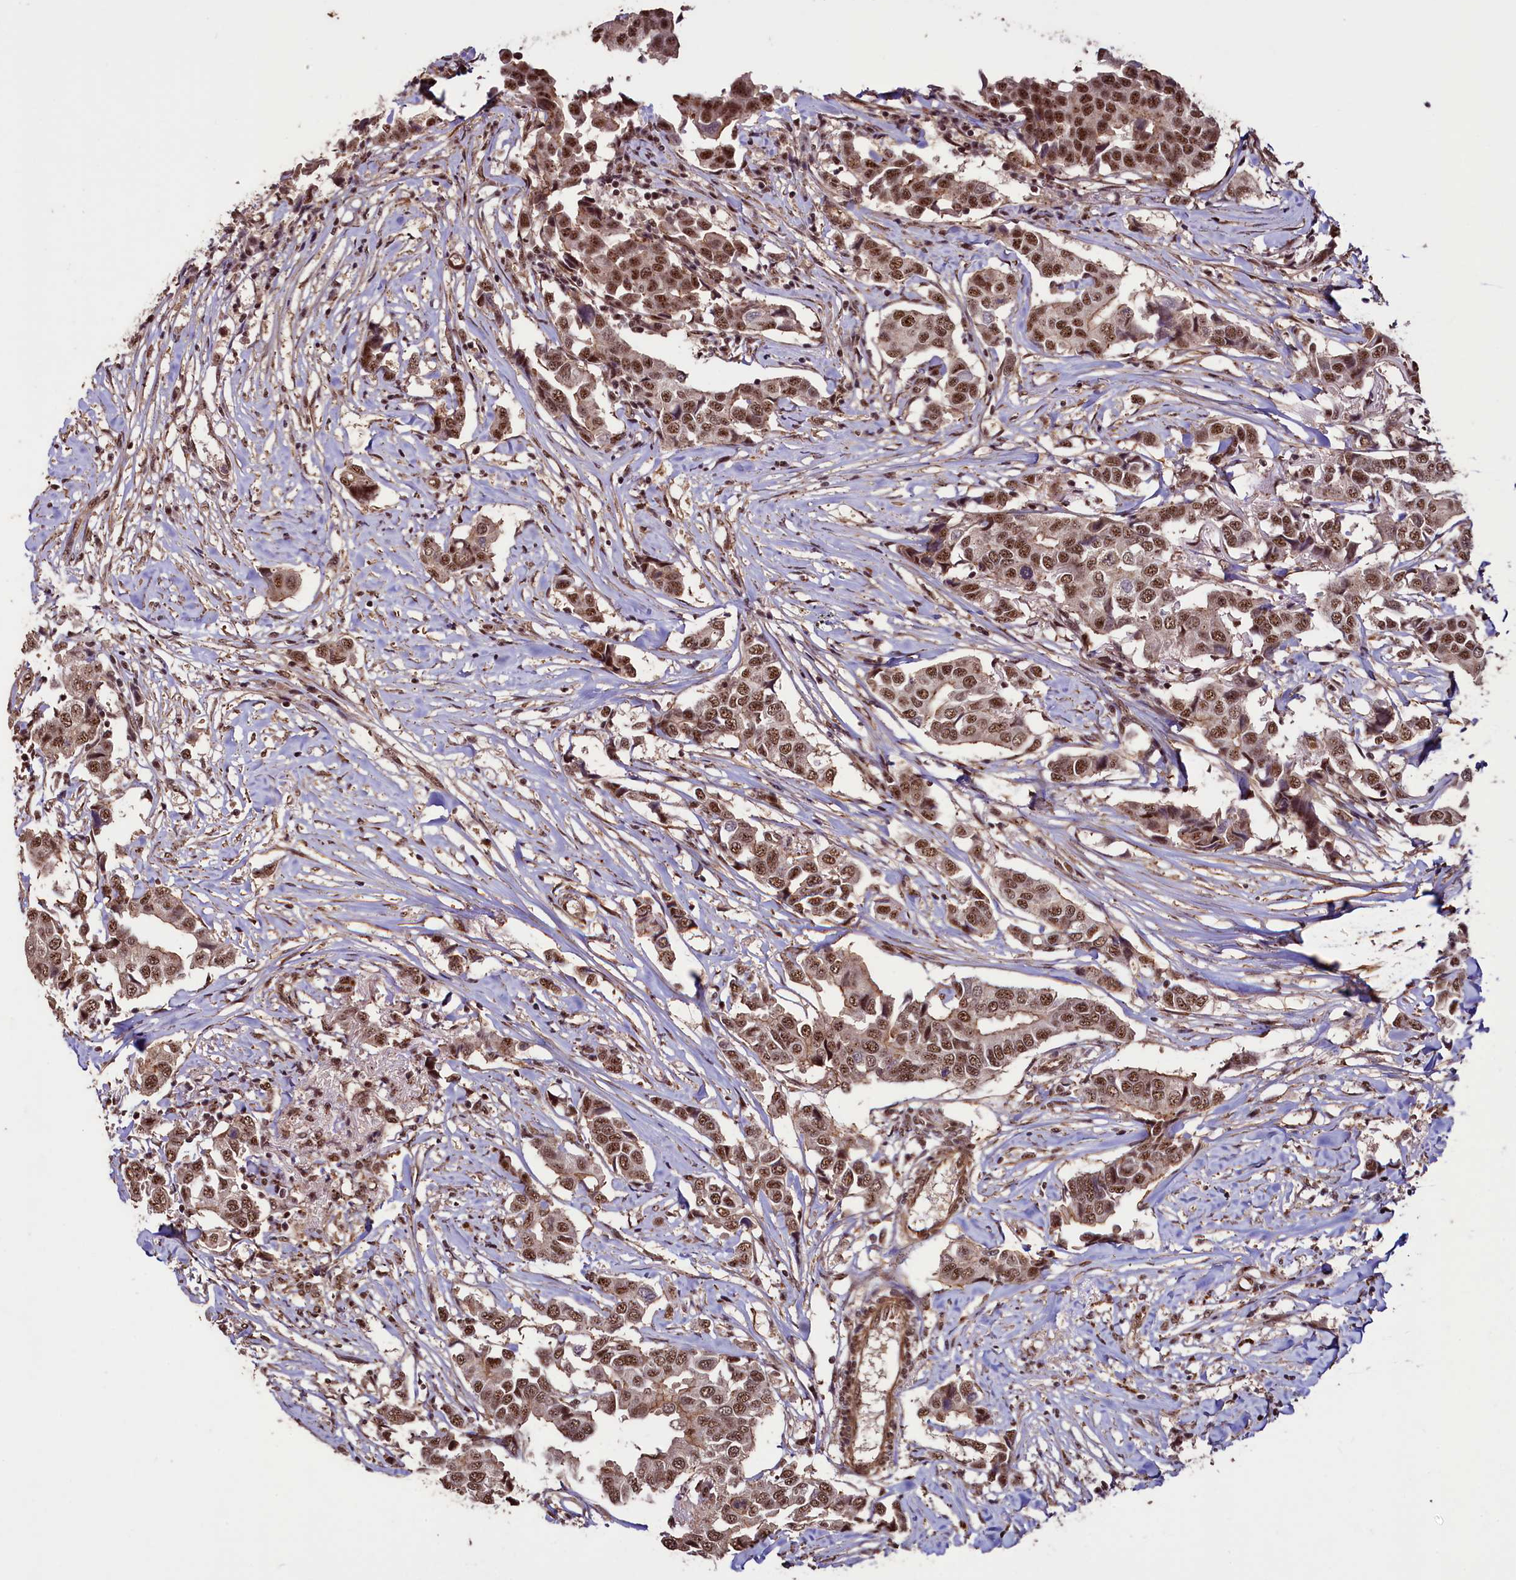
{"staining": {"intensity": "moderate", "quantity": ">75%", "location": "nuclear"}, "tissue": "breast cancer", "cell_type": "Tumor cells", "image_type": "cancer", "snomed": [{"axis": "morphology", "description": "Duct carcinoma"}, {"axis": "topography", "description": "Breast"}], "caption": "Tumor cells display medium levels of moderate nuclear staining in approximately >75% of cells in human intraductal carcinoma (breast).", "gene": "SFSWAP", "patient": {"sex": "female", "age": 80}}